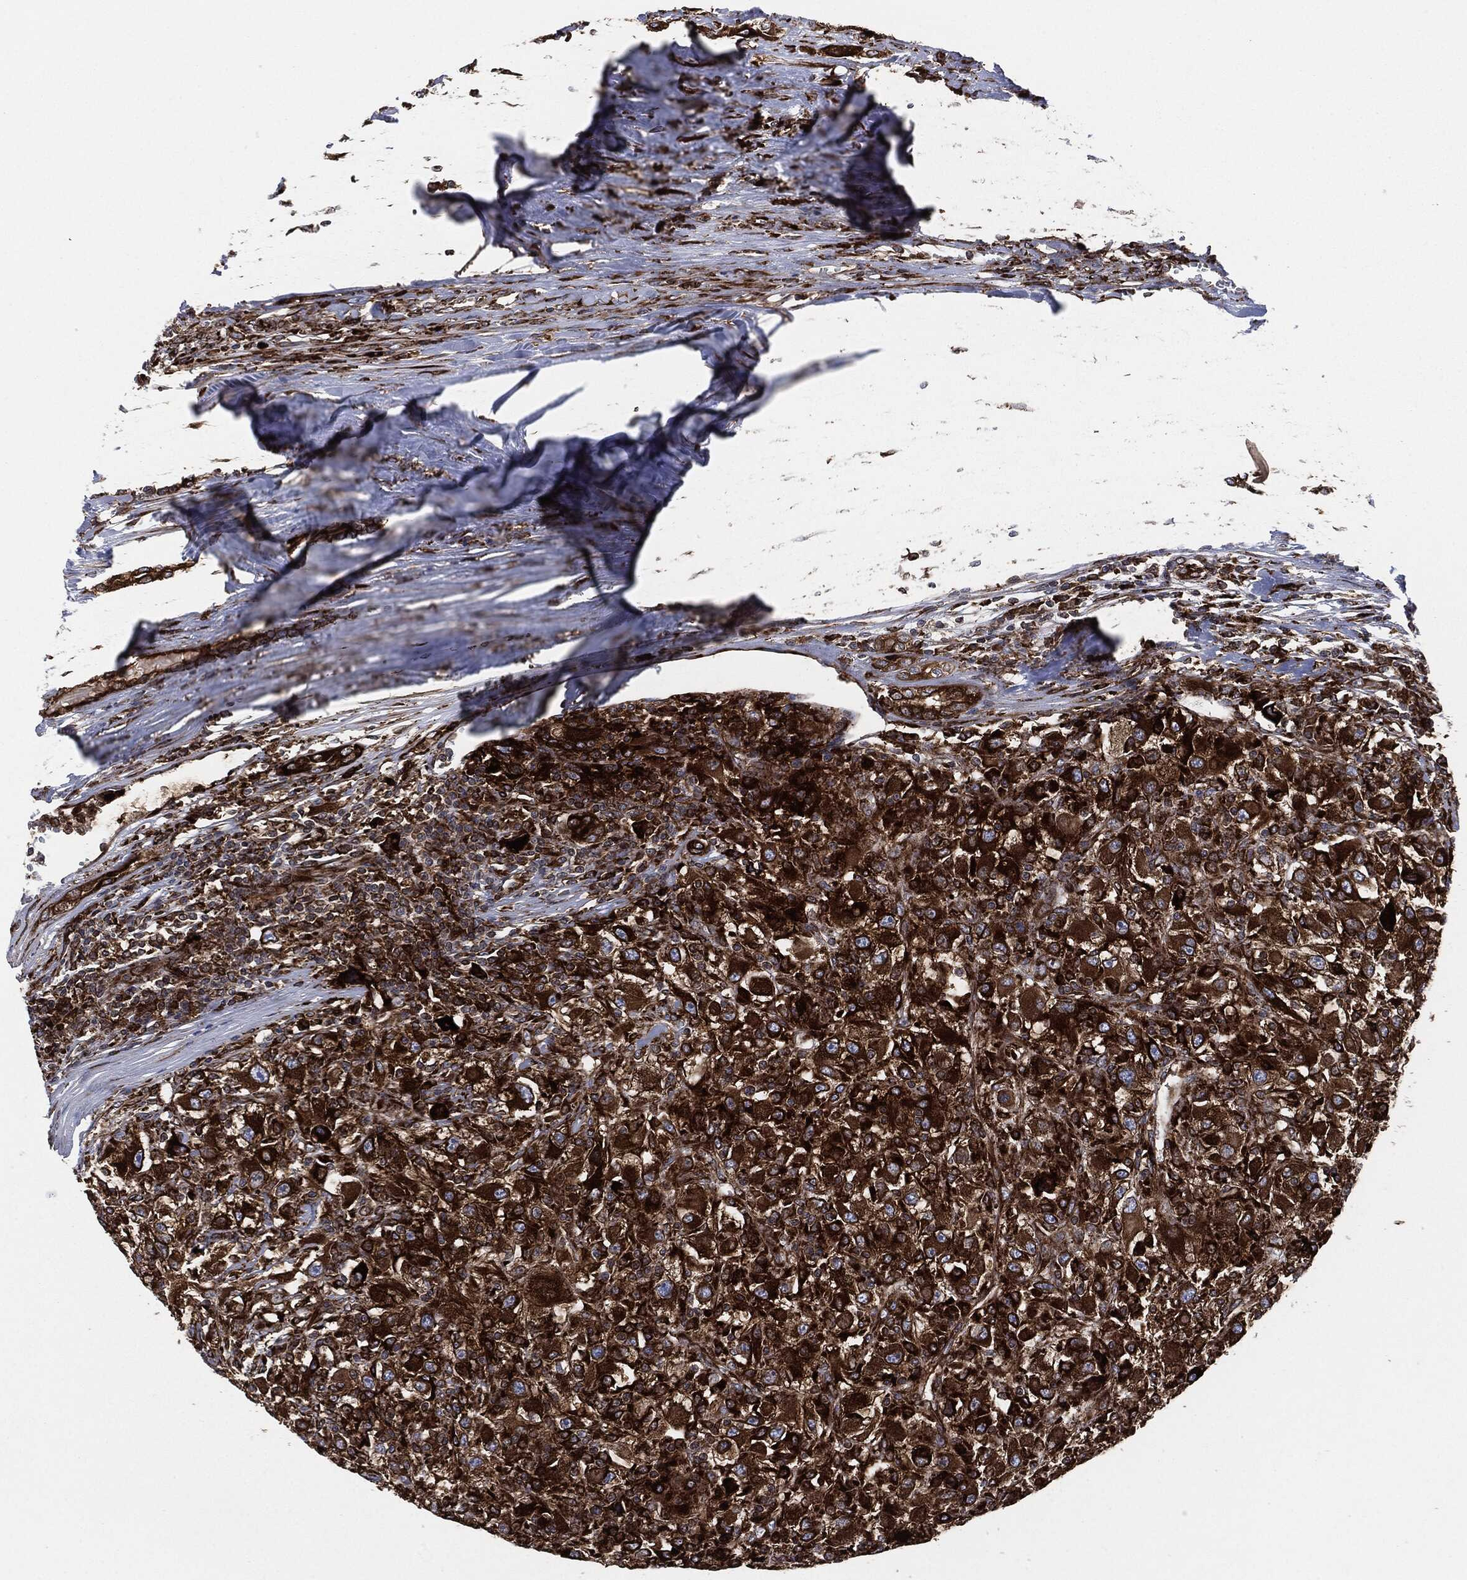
{"staining": {"intensity": "strong", "quantity": ">75%", "location": "cytoplasmic/membranous"}, "tissue": "renal cancer", "cell_type": "Tumor cells", "image_type": "cancer", "snomed": [{"axis": "morphology", "description": "Adenocarcinoma, NOS"}, {"axis": "topography", "description": "Kidney"}], "caption": "High-magnification brightfield microscopy of renal cancer (adenocarcinoma) stained with DAB (brown) and counterstained with hematoxylin (blue). tumor cells exhibit strong cytoplasmic/membranous expression is seen in approximately>75% of cells.", "gene": "CALR", "patient": {"sex": "female", "age": 67}}